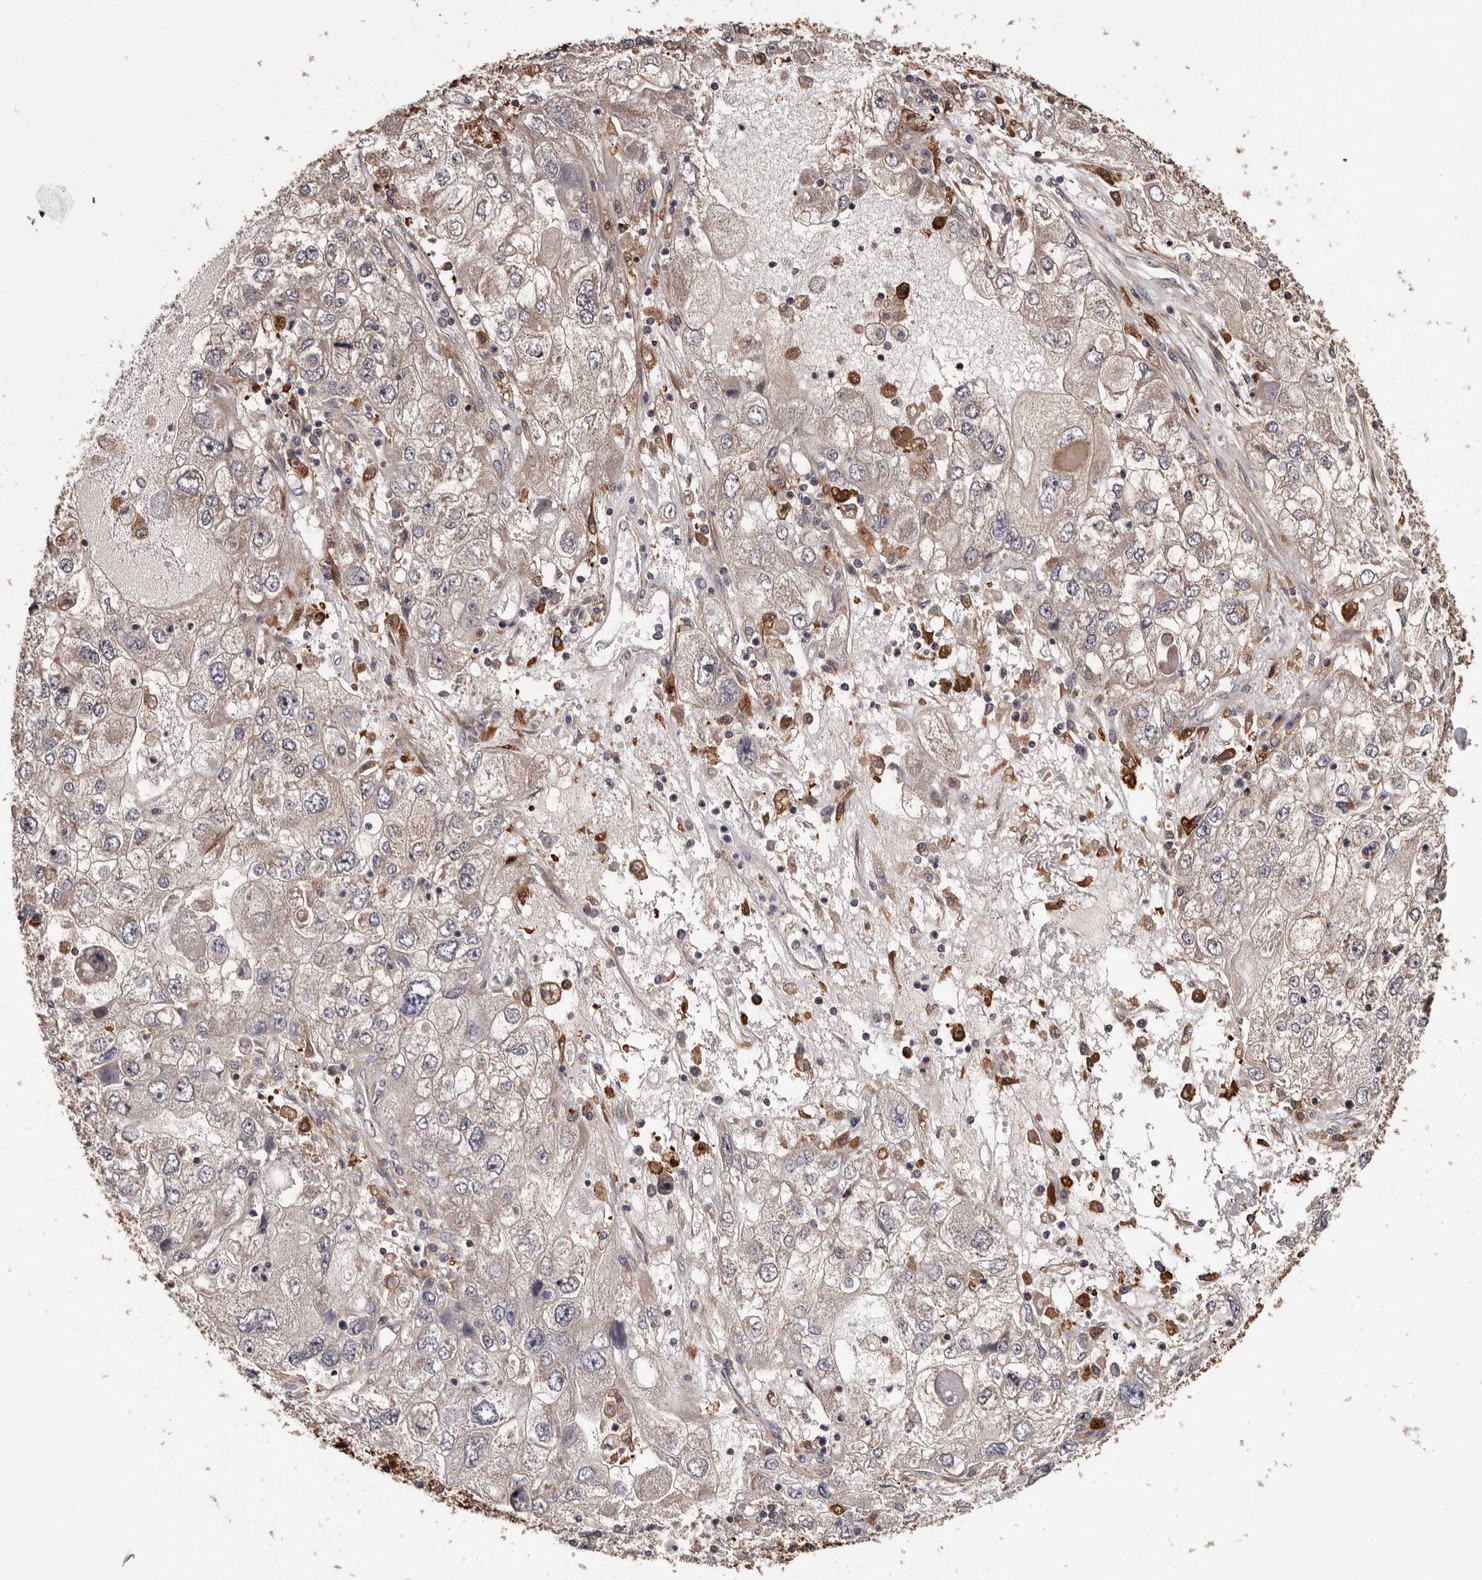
{"staining": {"intensity": "moderate", "quantity": "25%-75%", "location": "cytoplasmic/membranous"}, "tissue": "endometrial cancer", "cell_type": "Tumor cells", "image_type": "cancer", "snomed": [{"axis": "morphology", "description": "Adenocarcinoma, NOS"}, {"axis": "topography", "description": "Endometrium"}], "caption": "Adenocarcinoma (endometrial) stained for a protein demonstrates moderate cytoplasmic/membranous positivity in tumor cells.", "gene": "ADAMTS2", "patient": {"sex": "female", "age": 49}}